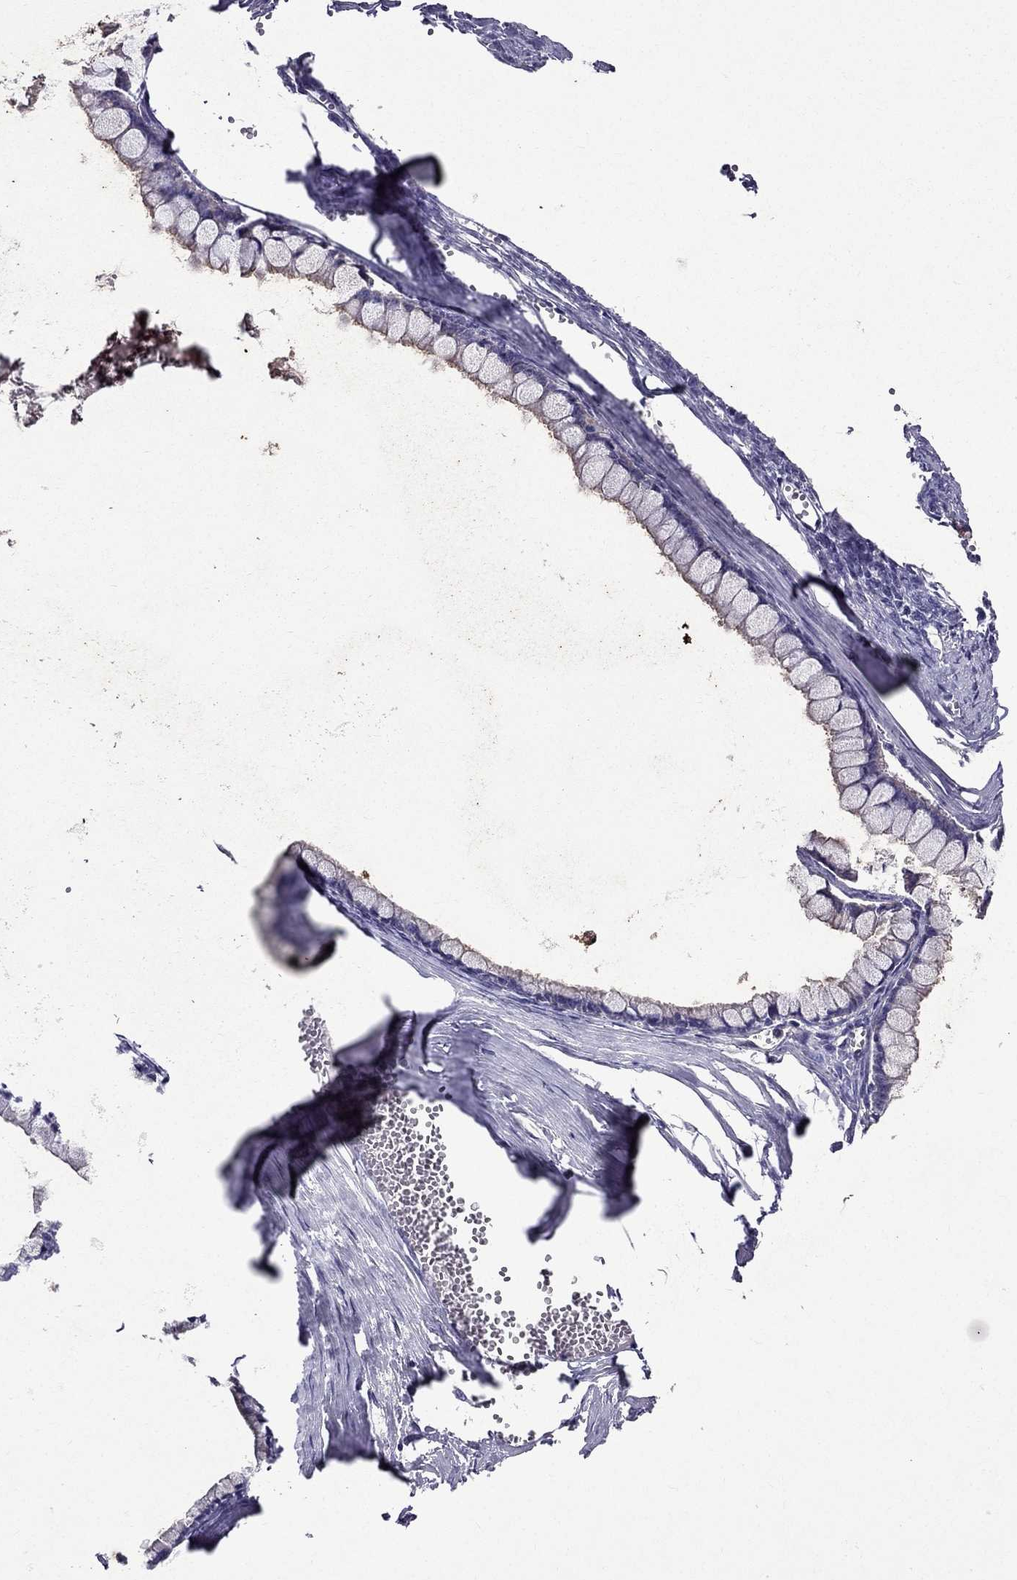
{"staining": {"intensity": "negative", "quantity": "none", "location": "none"}, "tissue": "ovarian cancer", "cell_type": "Tumor cells", "image_type": "cancer", "snomed": [{"axis": "morphology", "description": "Cystadenocarcinoma, mucinous, NOS"}, {"axis": "topography", "description": "Ovary"}], "caption": "Immunohistochemistry of ovarian cancer (mucinous cystadenocarcinoma) reveals no staining in tumor cells. The staining was performed using DAB to visualize the protein expression in brown, while the nuclei were stained in blue with hematoxylin (Magnification: 20x).", "gene": "DUSP15", "patient": {"sex": "female", "age": 67}}